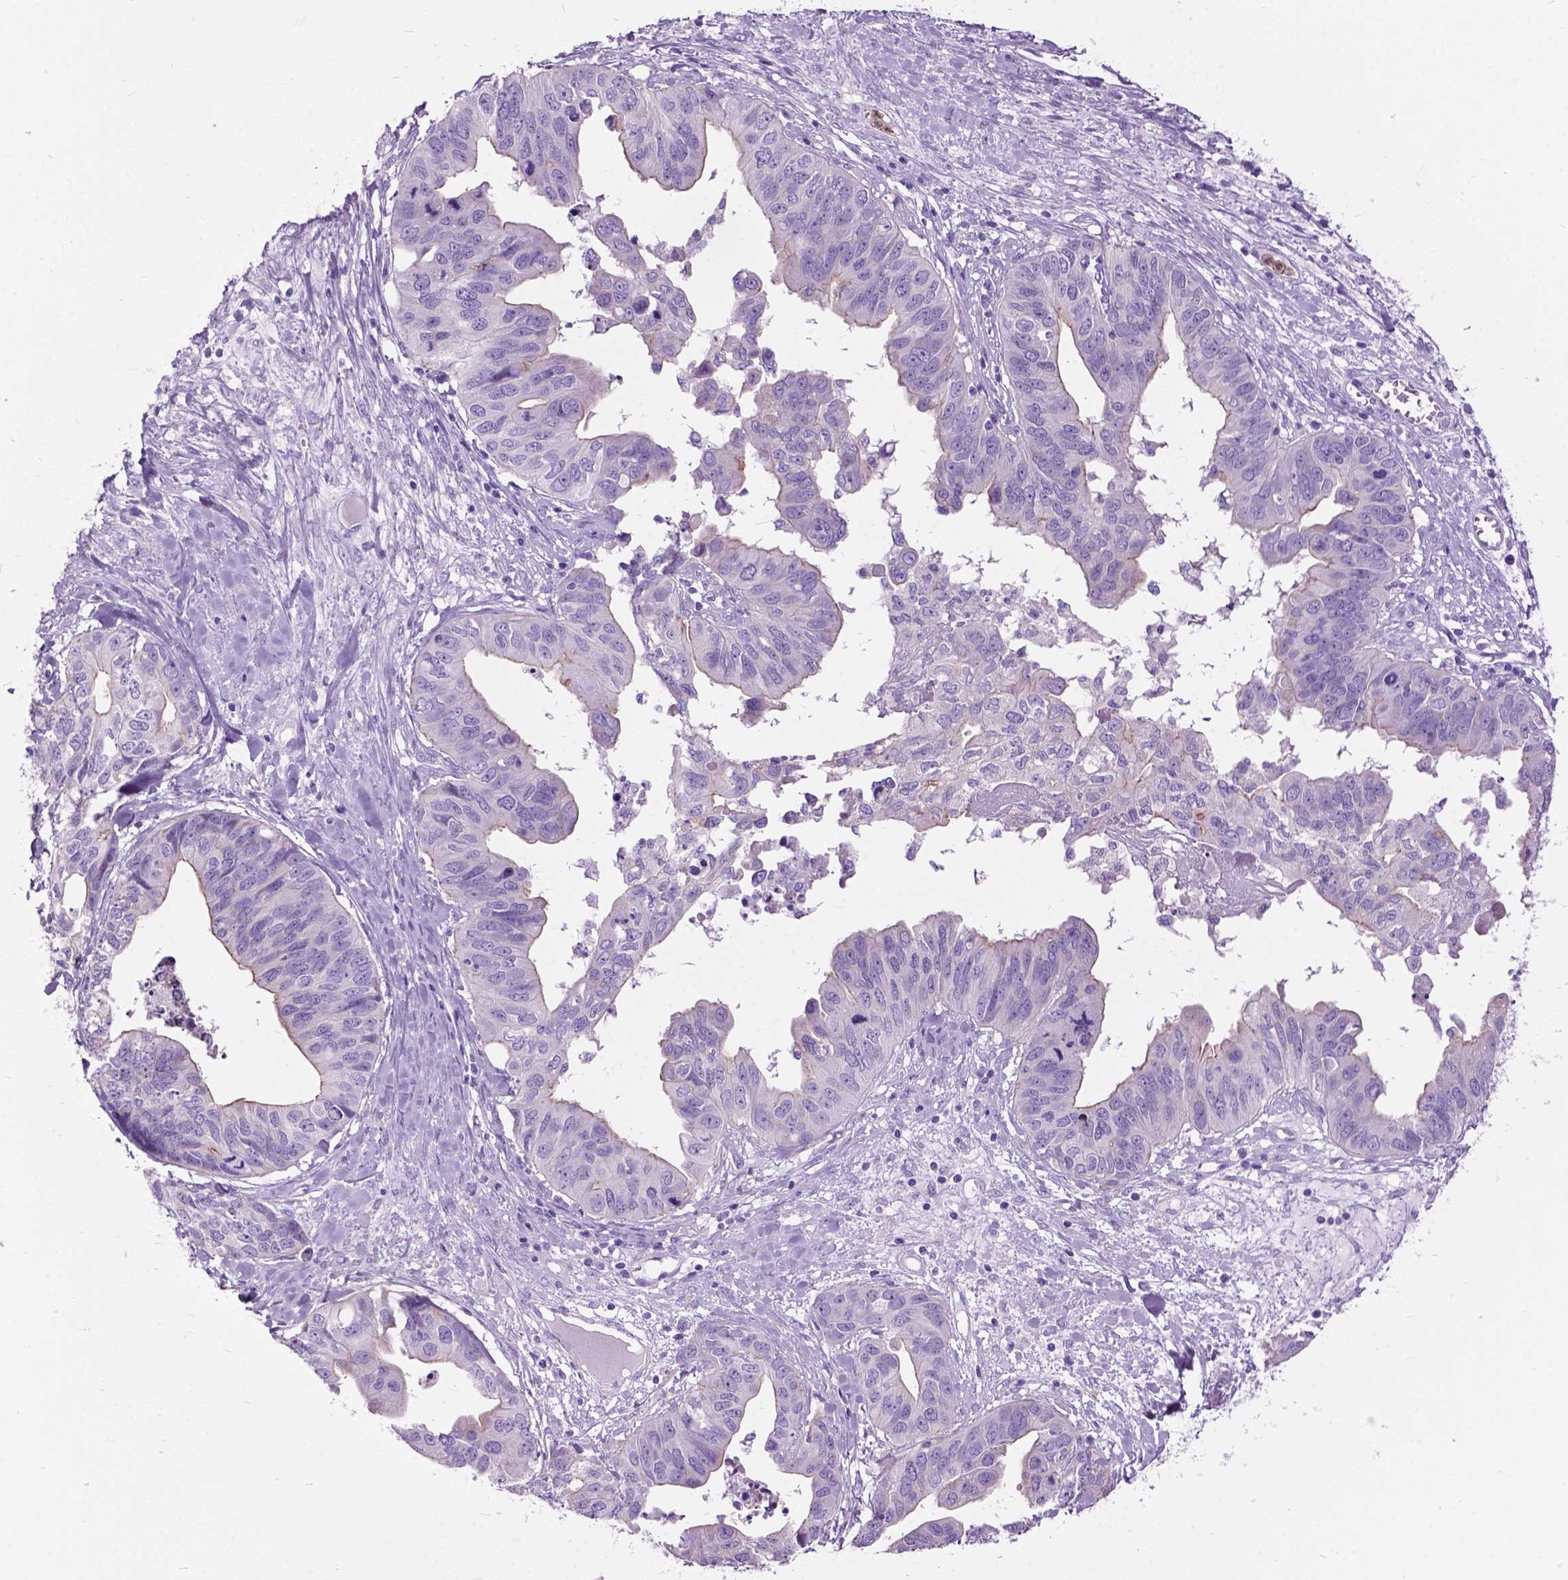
{"staining": {"intensity": "weak", "quantity": "<25%", "location": "cytoplasmic/membranous"}, "tissue": "ovarian cancer", "cell_type": "Tumor cells", "image_type": "cancer", "snomed": [{"axis": "morphology", "description": "Cystadenocarcinoma, mucinous, NOS"}, {"axis": "topography", "description": "Ovary"}], "caption": "Tumor cells show no significant staining in ovarian mucinous cystadenocarcinoma.", "gene": "PRR35", "patient": {"sex": "female", "age": 76}}